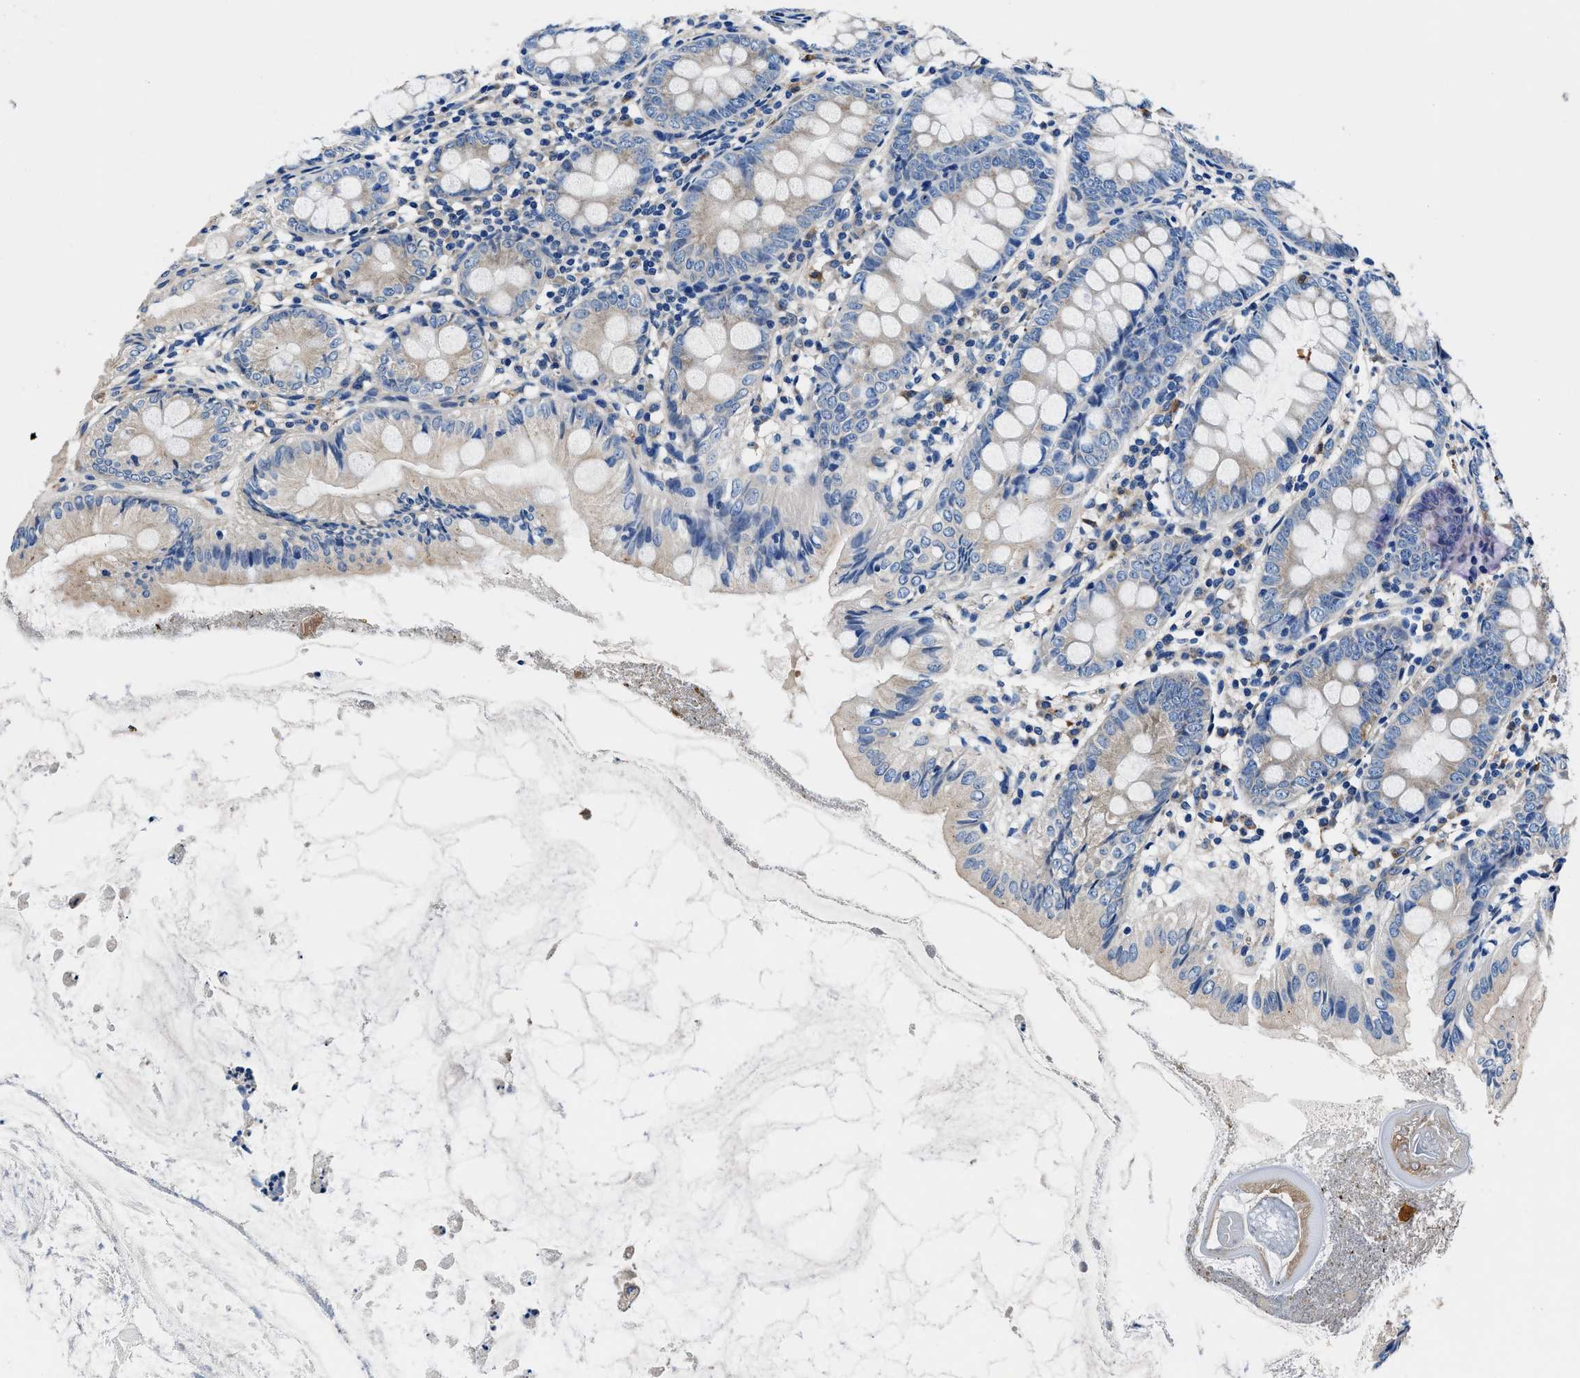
{"staining": {"intensity": "weak", "quantity": "25%-75%", "location": "cytoplasmic/membranous"}, "tissue": "appendix", "cell_type": "Glandular cells", "image_type": "normal", "snomed": [{"axis": "morphology", "description": "Normal tissue, NOS"}, {"axis": "topography", "description": "Appendix"}], "caption": "DAB immunohistochemical staining of normal appendix demonstrates weak cytoplasmic/membranous protein expression in approximately 25%-75% of glandular cells.", "gene": "NEU1", "patient": {"sex": "female", "age": 77}}